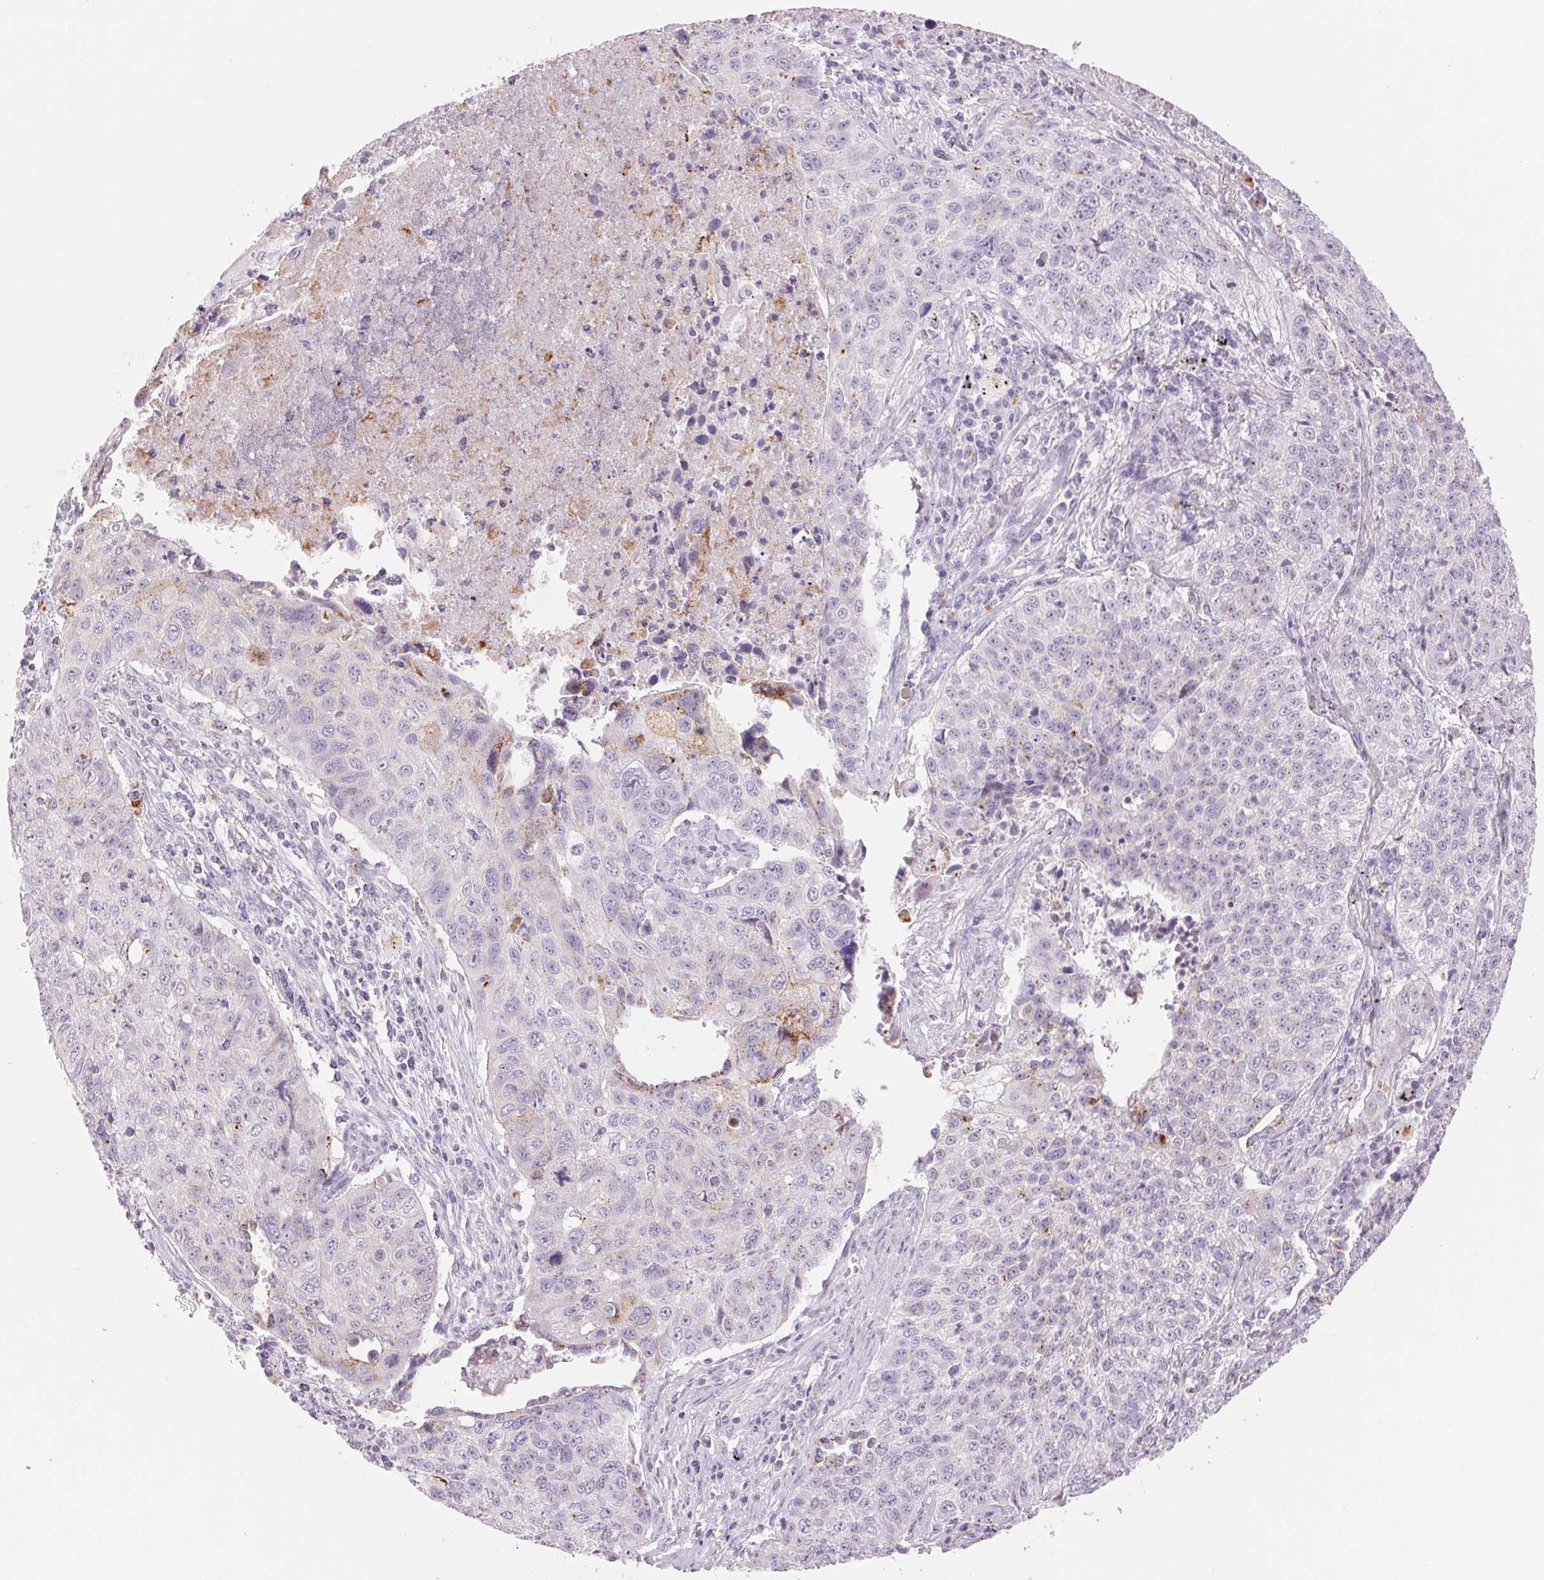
{"staining": {"intensity": "moderate", "quantity": "<25%", "location": "cytoplasmic/membranous"}, "tissue": "lung cancer", "cell_type": "Tumor cells", "image_type": "cancer", "snomed": [{"axis": "morphology", "description": "Normal morphology"}, {"axis": "morphology", "description": "Aneuploidy"}, {"axis": "morphology", "description": "Squamous cell carcinoma, NOS"}, {"axis": "topography", "description": "Lymph node"}, {"axis": "topography", "description": "Lung"}], "caption": "Immunohistochemistry (DAB (3,3'-diaminobenzidine)) staining of lung aneuploidy shows moderate cytoplasmic/membranous protein positivity in about <25% of tumor cells. The staining is performed using DAB brown chromogen to label protein expression. The nuclei are counter-stained blue using hematoxylin.", "gene": "GALNT7", "patient": {"sex": "female", "age": 76}}